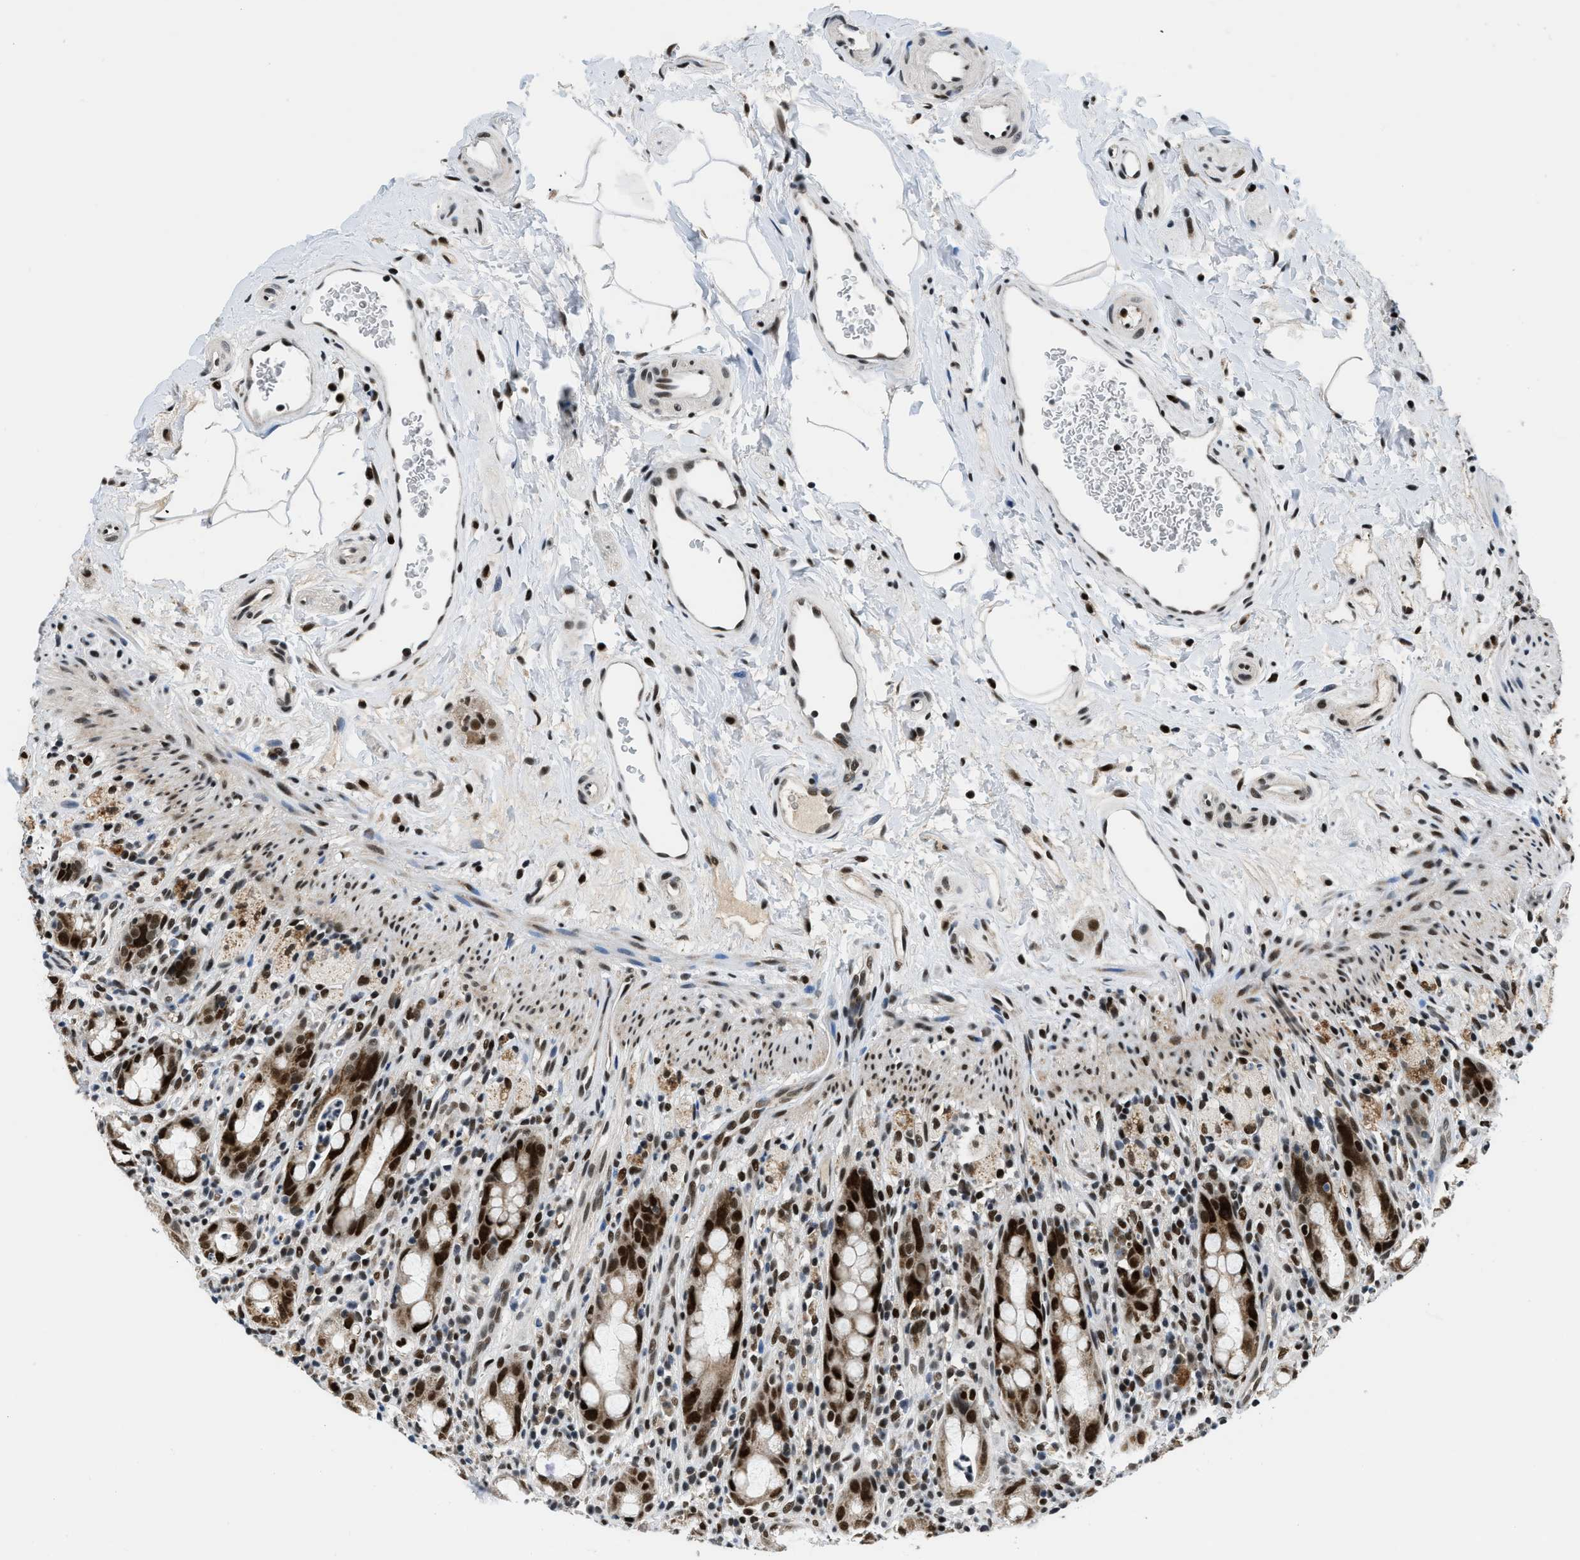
{"staining": {"intensity": "strong", "quantity": ">75%", "location": "nuclear"}, "tissue": "rectum", "cell_type": "Glandular cells", "image_type": "normal", "snomed": [{"axis": "morphology", "description": "Normal tissue, NOS"}, {"axis": "topography", "description": "Rectum"}], "caption": "Brown immunohistochemical staining in benign human rectum shows strong nuclear expression in approximately >75% of glandular cells. (DAB (3,3'-diaminobenzidine) = brown stain, brightfield microscopy at high magnification).", "gene": "KDM3B", "patient": {"sex": "male", "age": 44}}